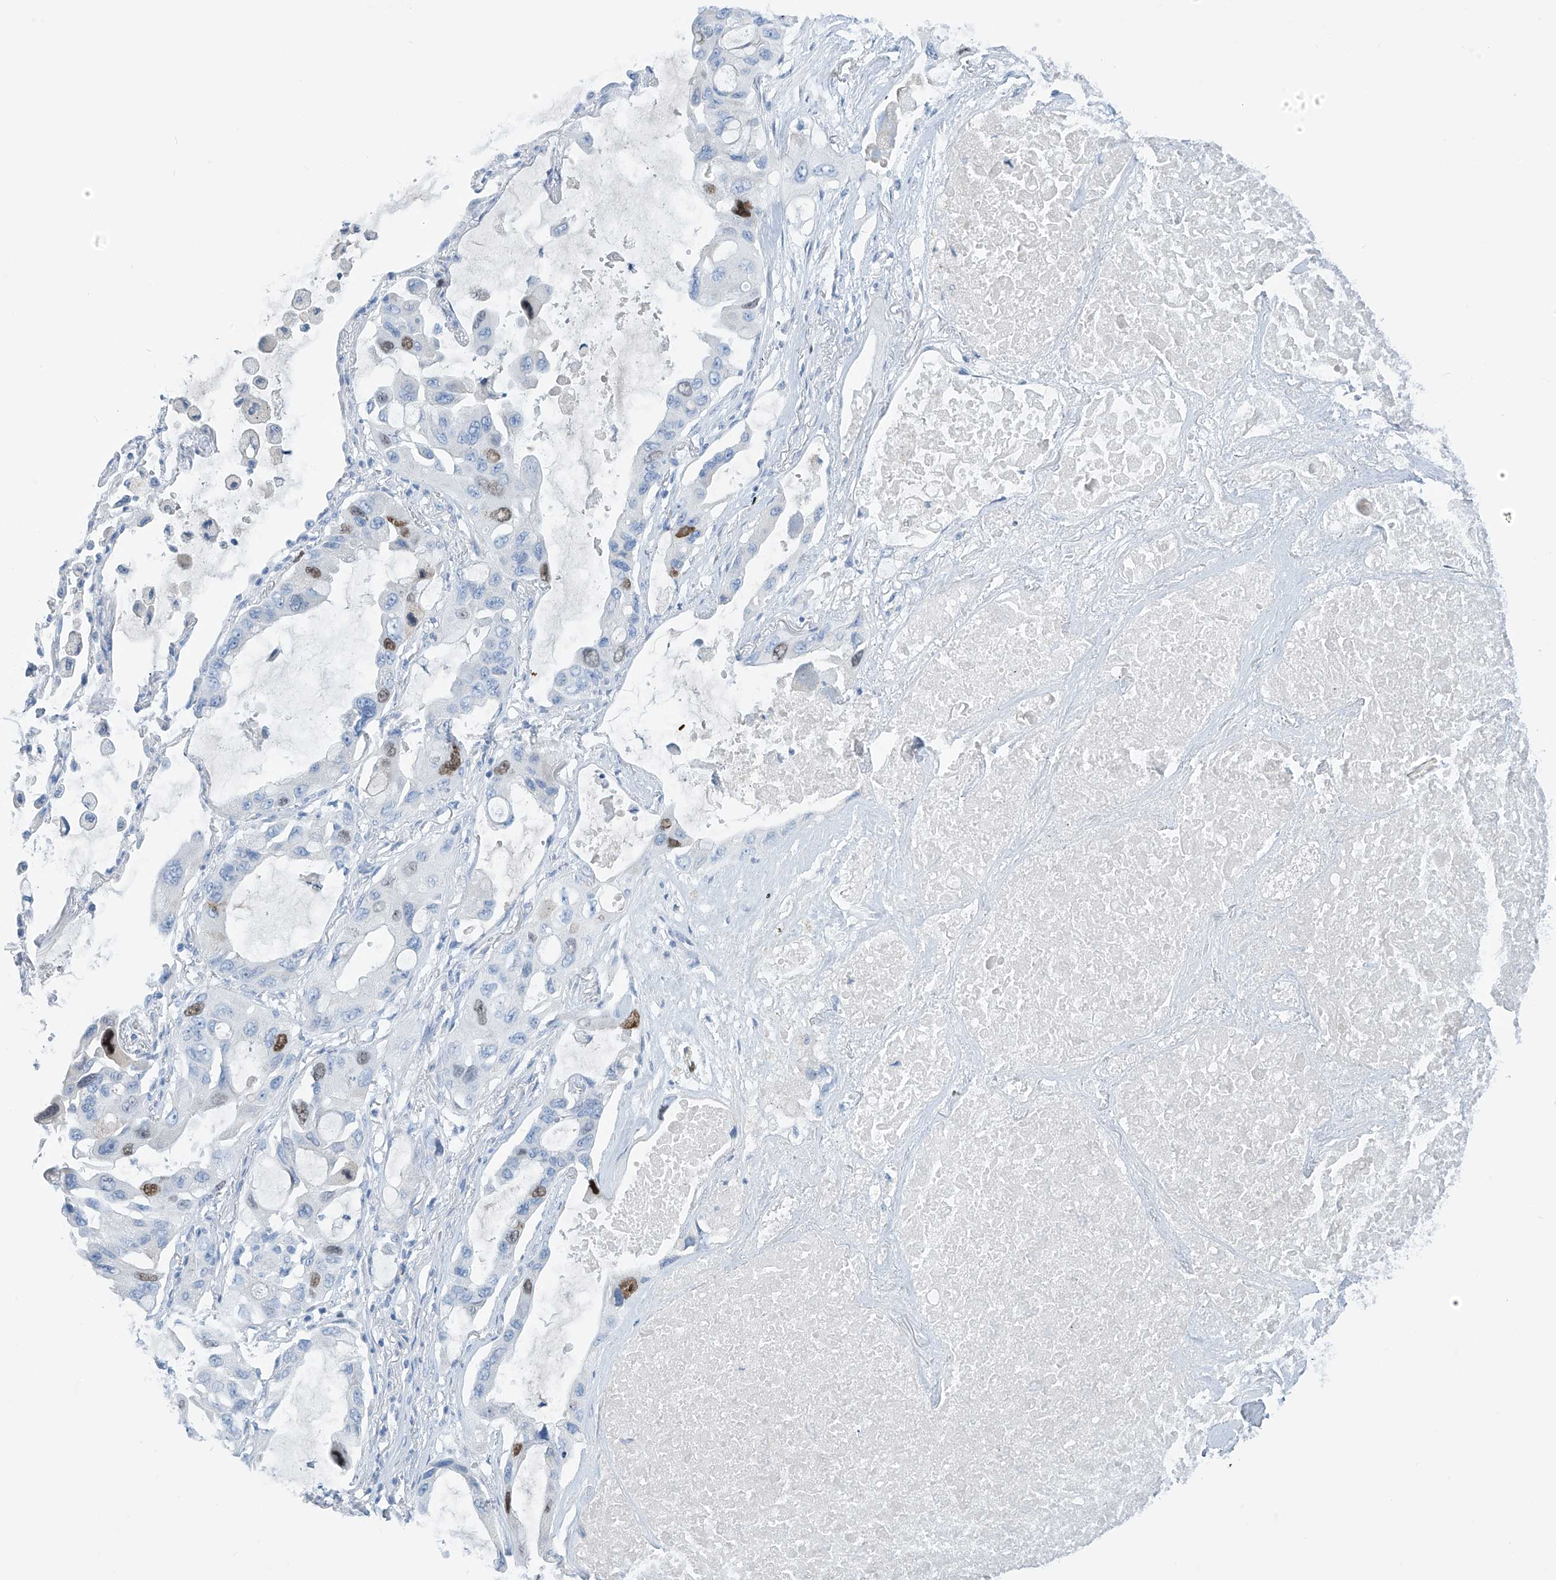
{"staining": {"intensity": "moderate", "quantity": "<25%", "location": "nuclear"}, "tissue": "lung cancer", "cell_type": "Tumor cells", "image_type": "cancer", "snomed": [{"axis": "morphology", "description": "Squamous cell carcinoma, NOS"}, {"axis": "topography", "description": "Lung"}], "caption": "The micrograph exhibits a brown stain indicating the presence of a protein in the nuclear of tumor cells in lung cancer (squamous cell carcinoma).", "gene": "SGO2", "patient": {"sex": "female", "age": 73}}